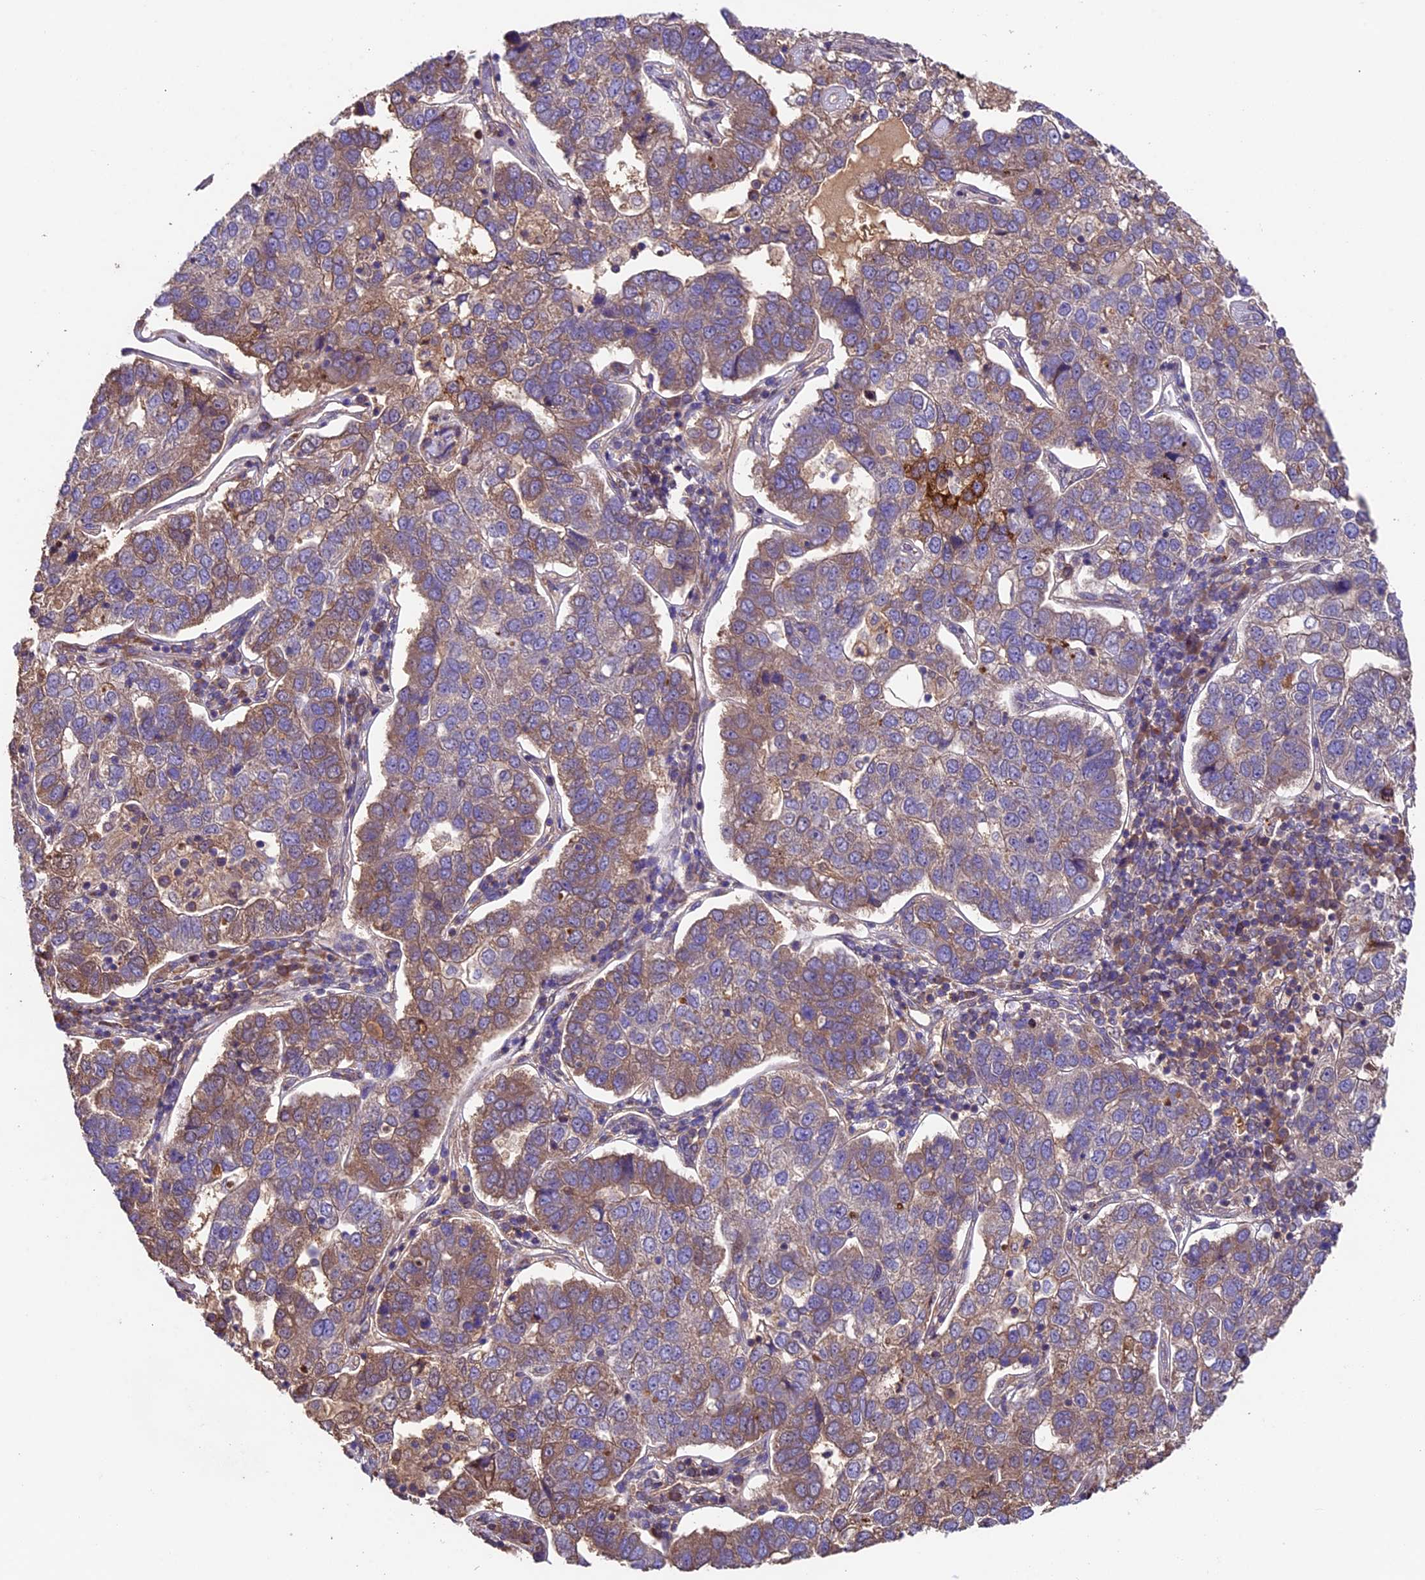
{"staining": {"intensity": "weak", "quantity": "25%-75%", "location": "cytoplasmic/membranous"}, "tissue": "pancreatic cancer", "cell_type": "Tumor cells", "image_type": "cancer", "snomed": [{"axis": "morphology", "description": "Adenocarcinoma, NOS"}, {"axis": "topography", "description": "Pancreas"}], "caption": "DAB immunohistochemical staining of pancreatic adenocarcinoma displays weak cytoplasmic/membranous protein positivity in approximately 25%-75% of tumor cells. (DAB IHC with brightfield microscopy, high magnification).", "gene": "SBNO2", "patient": {"sex": "female", "age": 61}}